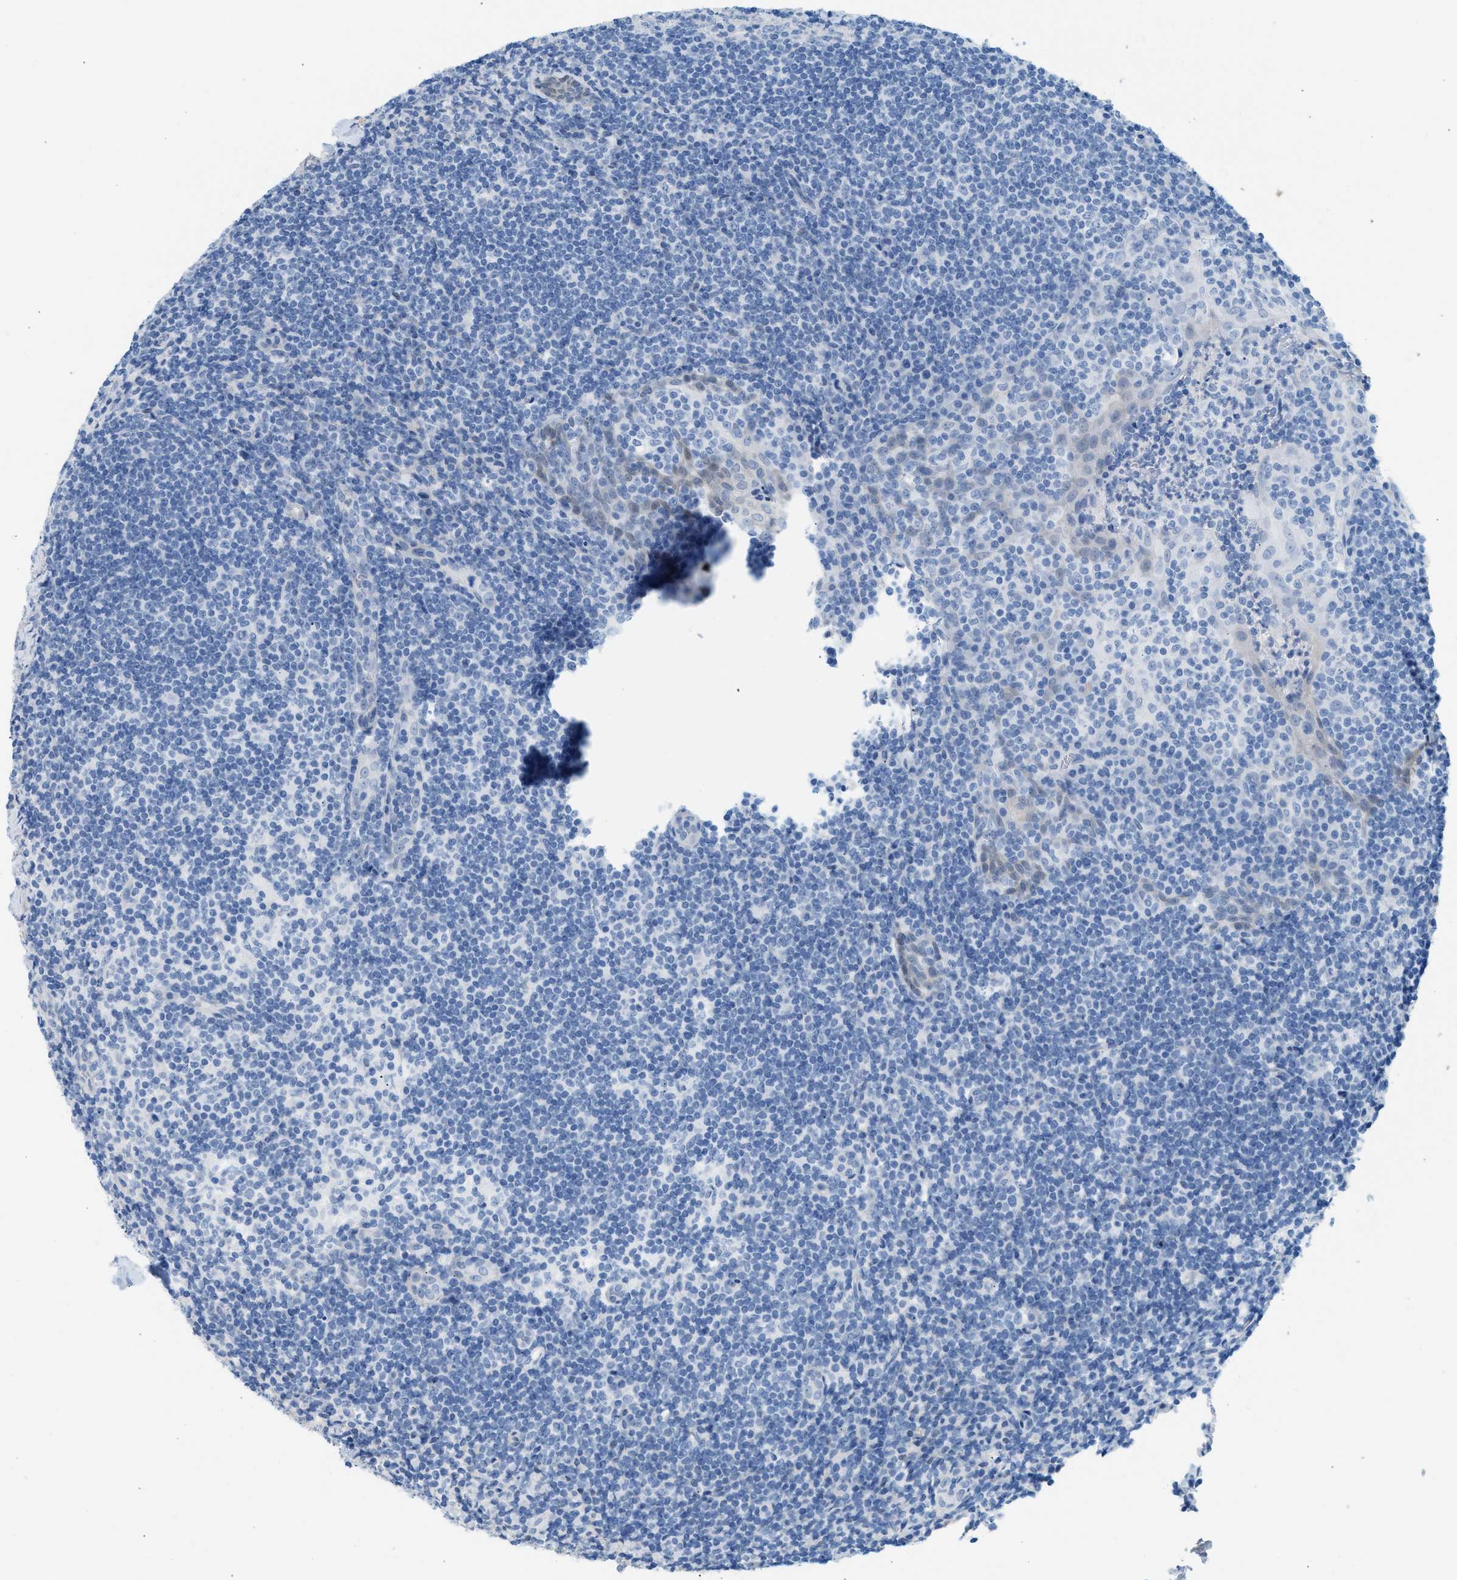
{"staining": {"intensity": "negative", "quantity": "none", "location": "none"}, "tissue": "tonsil", "cell_type": "Germinal center cells", "image_type": "normal", "snomed": [{"axis": "morphology", "description": "Normal tissue, NOS"}, {"axis": "topography", "description": "Tonsil"}], "caption": "This is an IHC image of unremarkable human tonsil. There is no staining in germinal center cells.", "gene": "SPAM1", "patient": {"sex": "male", "age": 37}}